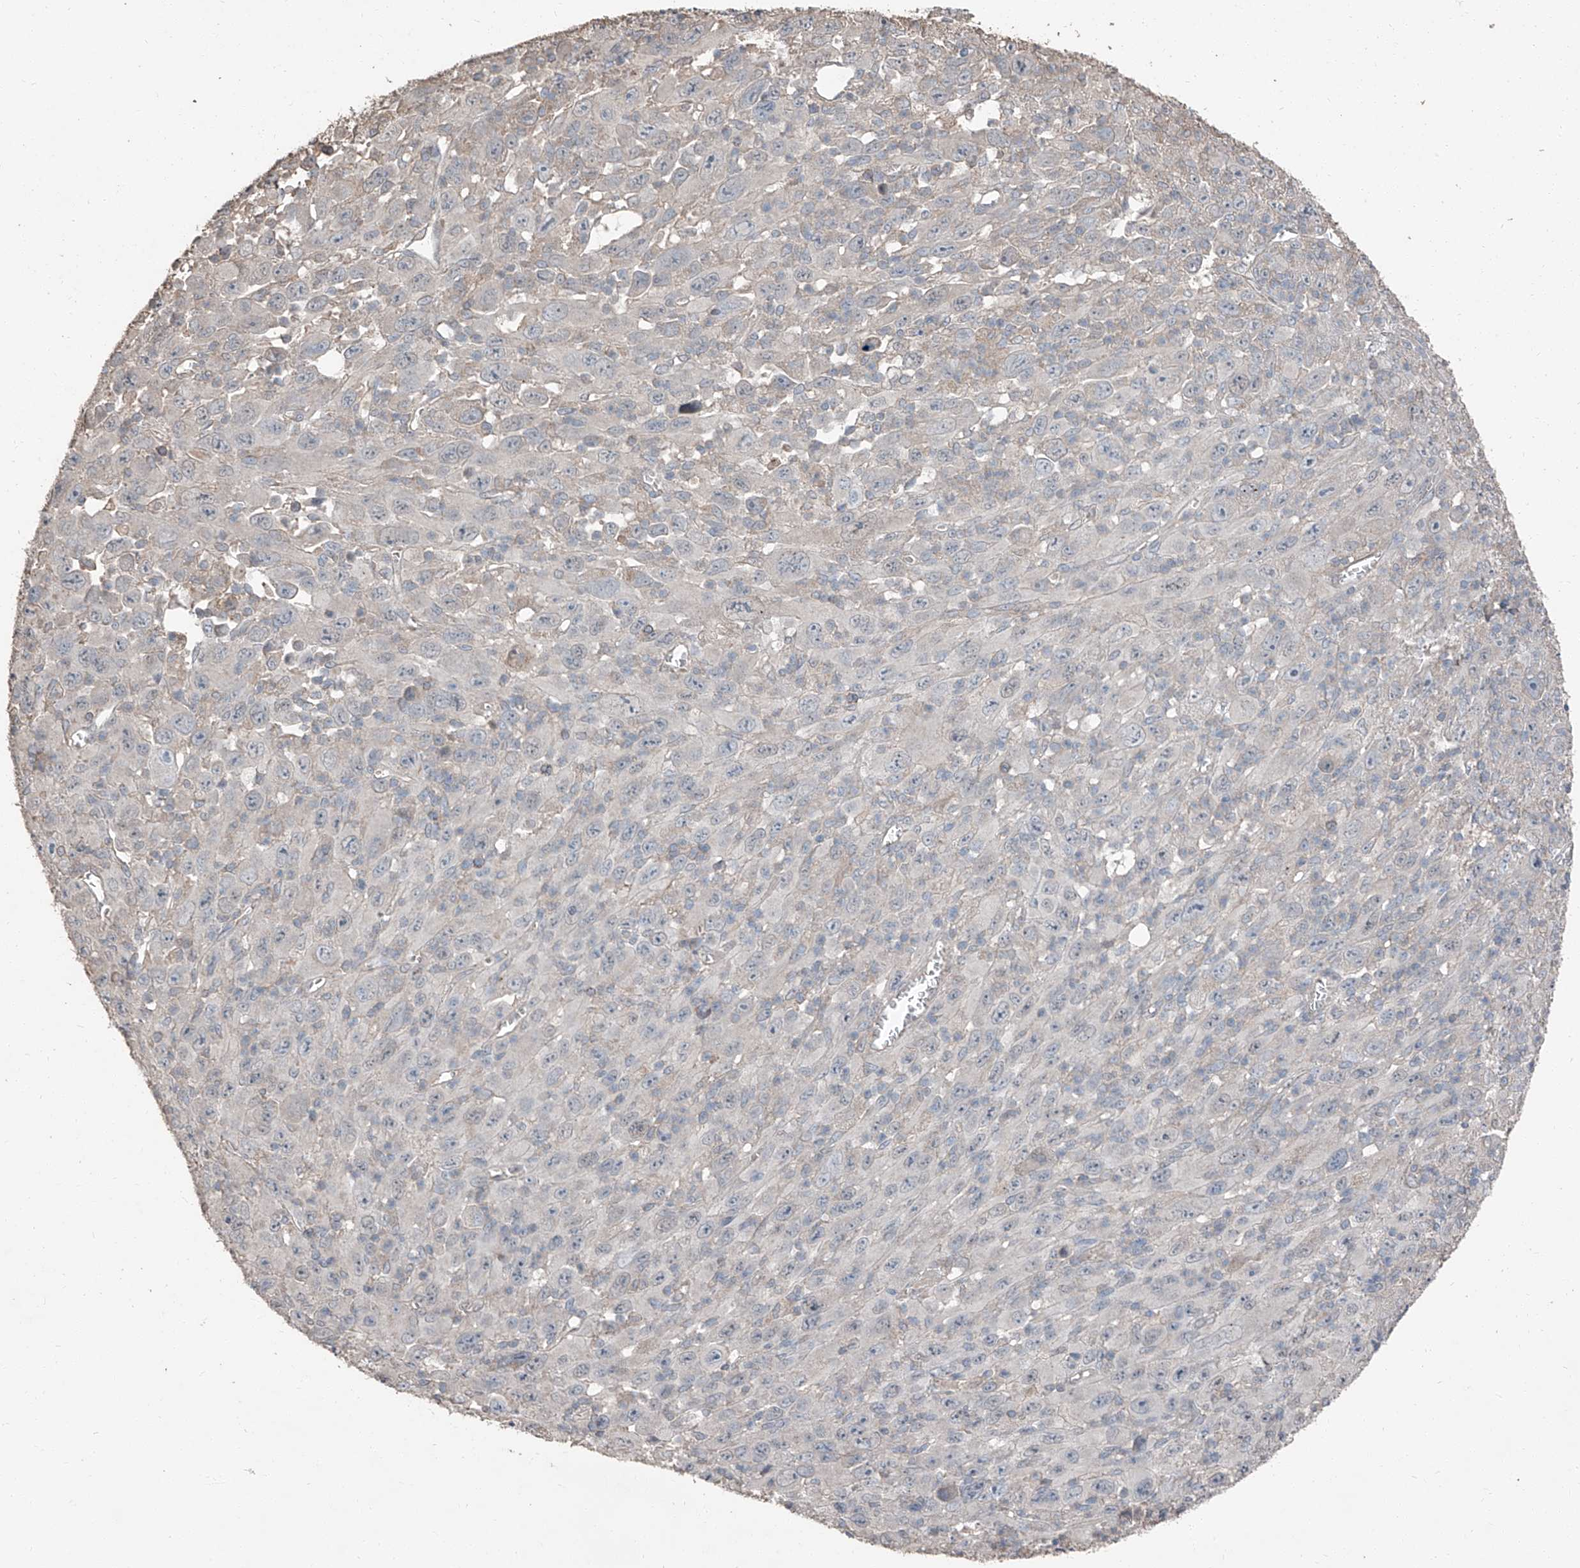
{"staining": {"intensity": "negative", "quantity": "none", "location": "none"}, "tissue": "melanoma", "cell_type": "Tumor cells", "image_type": "cancer", "snomed": [{"axis": "morphology", "description": "Malignant melanoma, Metastatic site"}, {"axis": "topography", "description": "Skin"}], "caption": "Immunohistochemical staining of malignant melanoma (metastatic site) exhibits no significant expression in tumor cells.", "gene": "MAMLD1", "patient": {"sex": "female", "age": 56}}